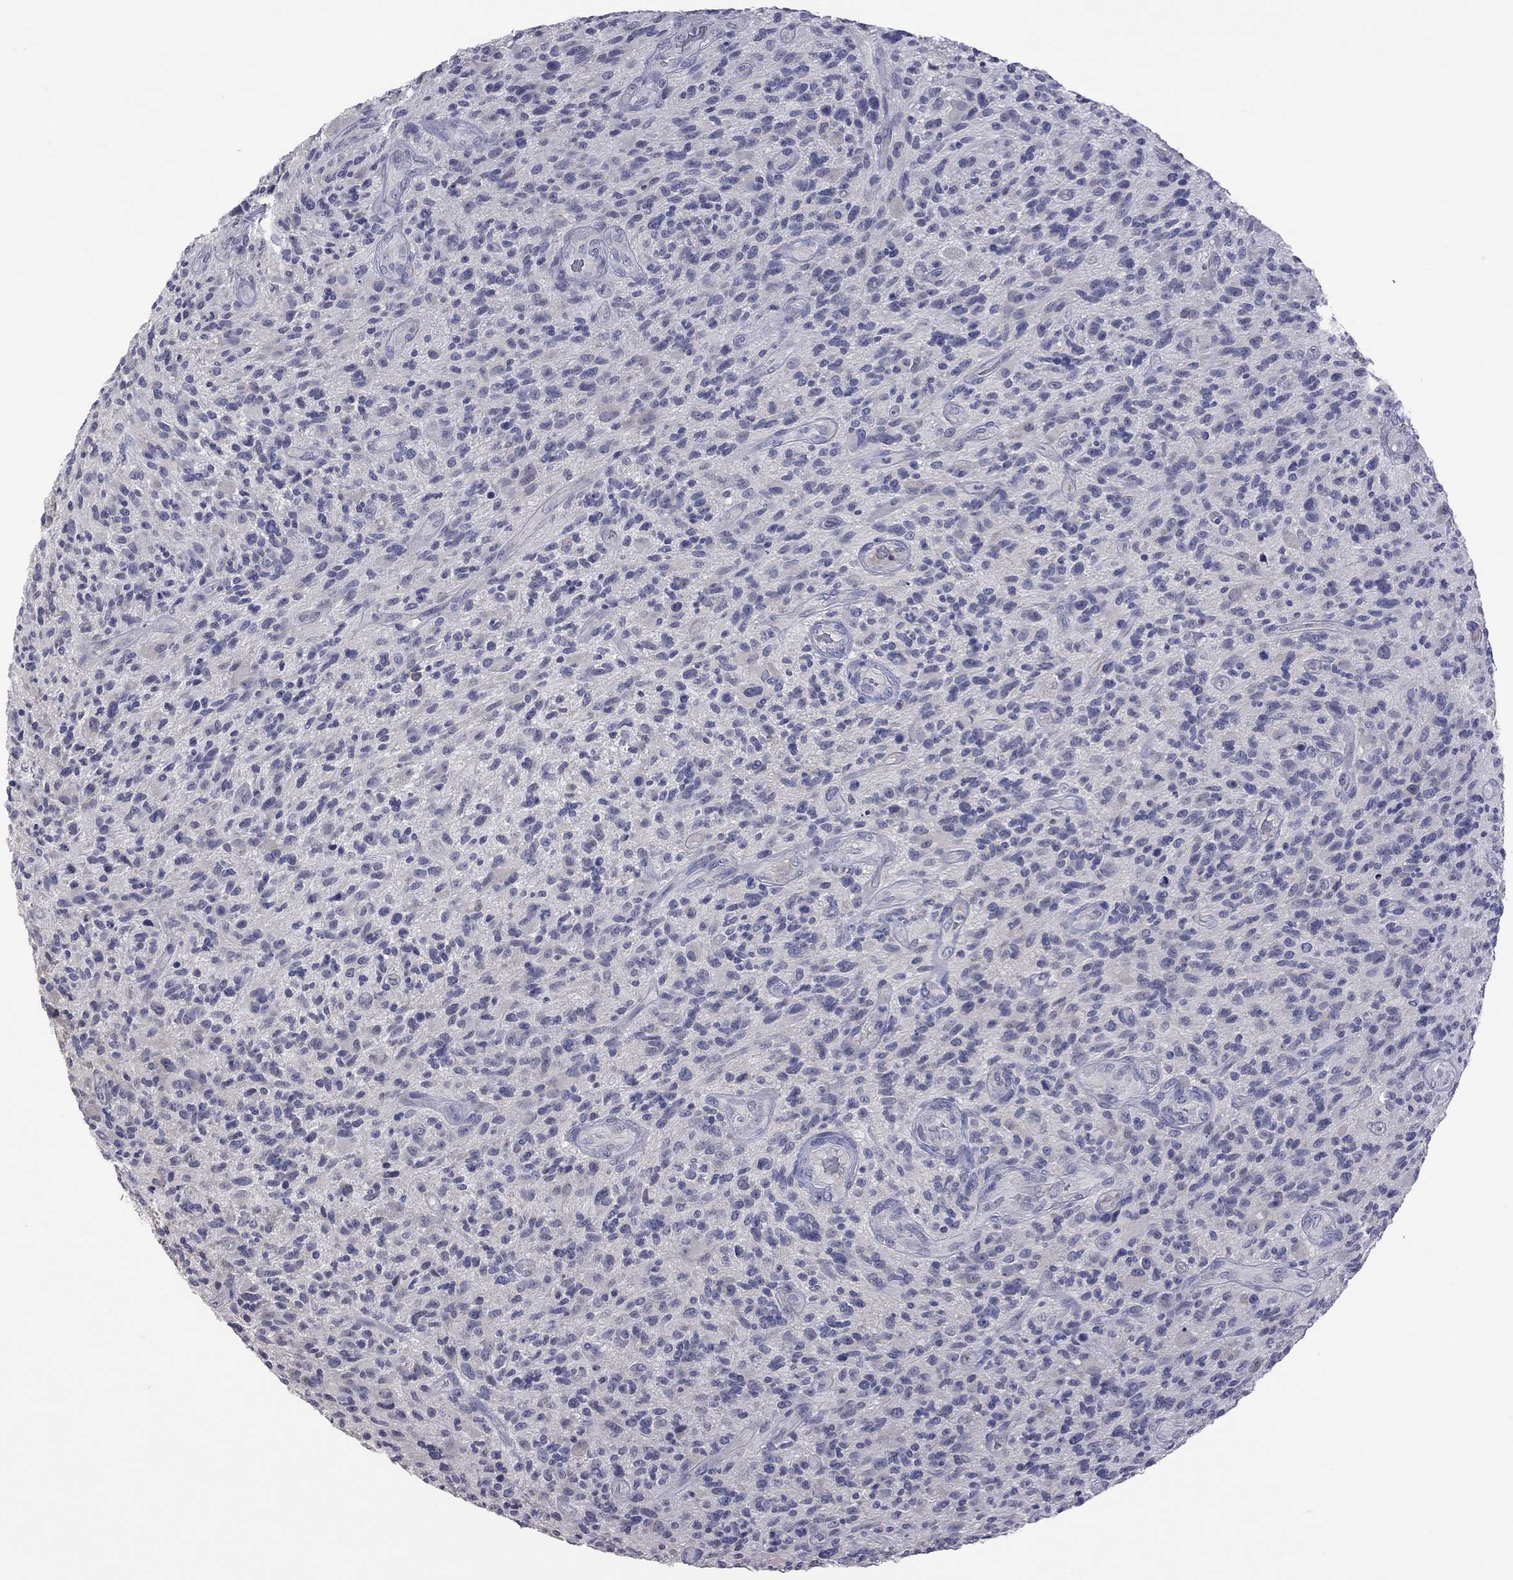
{"staining": {"intensity": "negative", "quantity": "none", "location": "none"}, "tissue": "glioma", "cell_type": "Tumor cells", "image_type": "cancer", "snomed": [{"axis": "morphology", "description": "Glioma, malignant, High grade"}, {"axis": "topography", "description": "Brain"}], "caption": "An image of glioma stained for a protein exhibits no brown staining in tumor cells.", "gene": "HYLS1", "patient": {"sex": "male", "age": 47}}